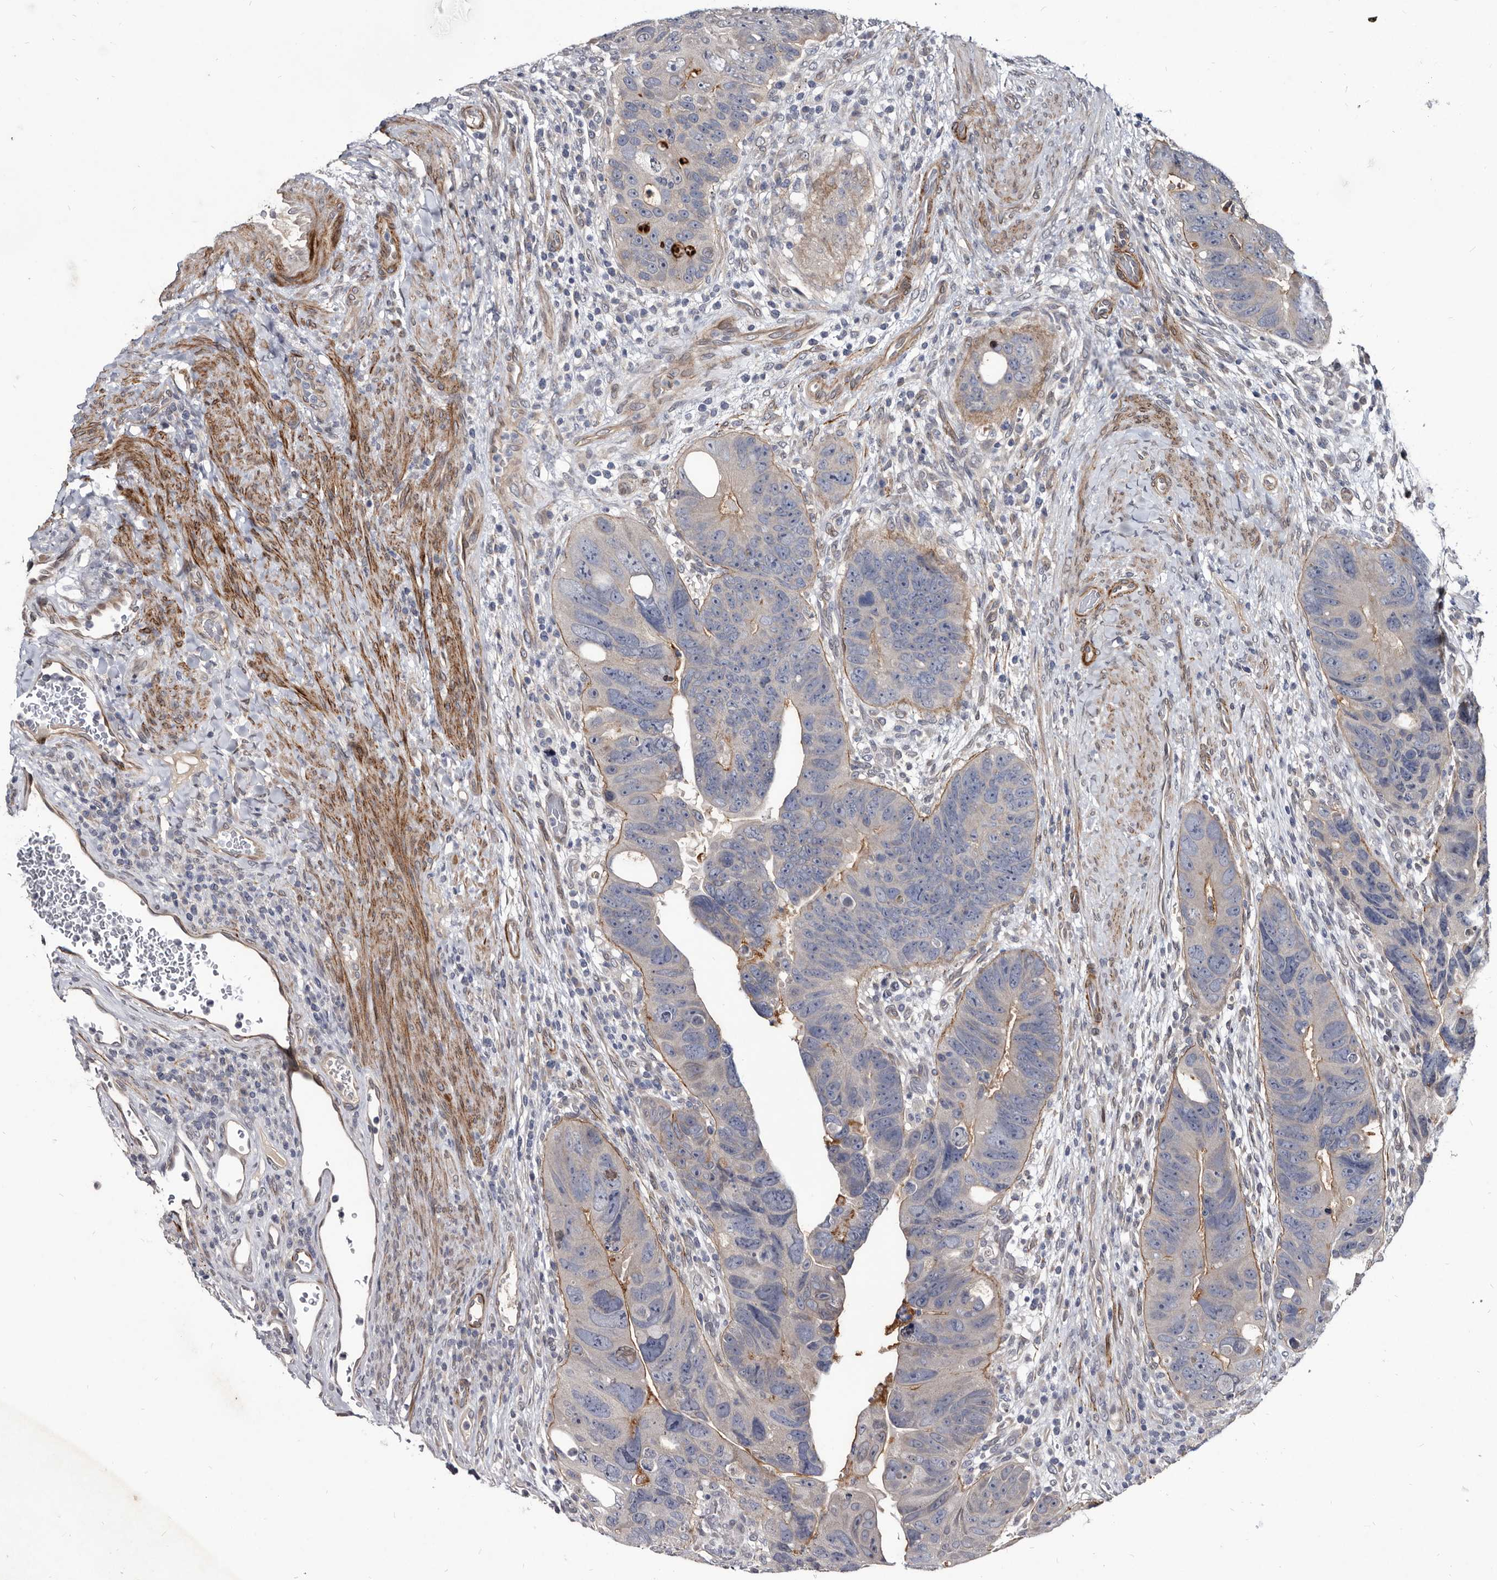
{"staining": {"intensity": "weak", "quantity": "<25%", "location": "cytoplasmic/membranous"}, "tissue": "colorectal cancer", "cell_type": "Tumor cells", "image_type": "cancer", "snomed": [{"axis": "morphology", "description": "Adenocarcinoma, NOS"}, {"axis": "topography", "description": "Rectum"}], "caption": "Immunohistochemistry of human adenocarcinoma (colorectal) demonstrates no positivity in tumor cells.", "gene": "PROM1", "patient": {"sex": "male", "age": 59}}